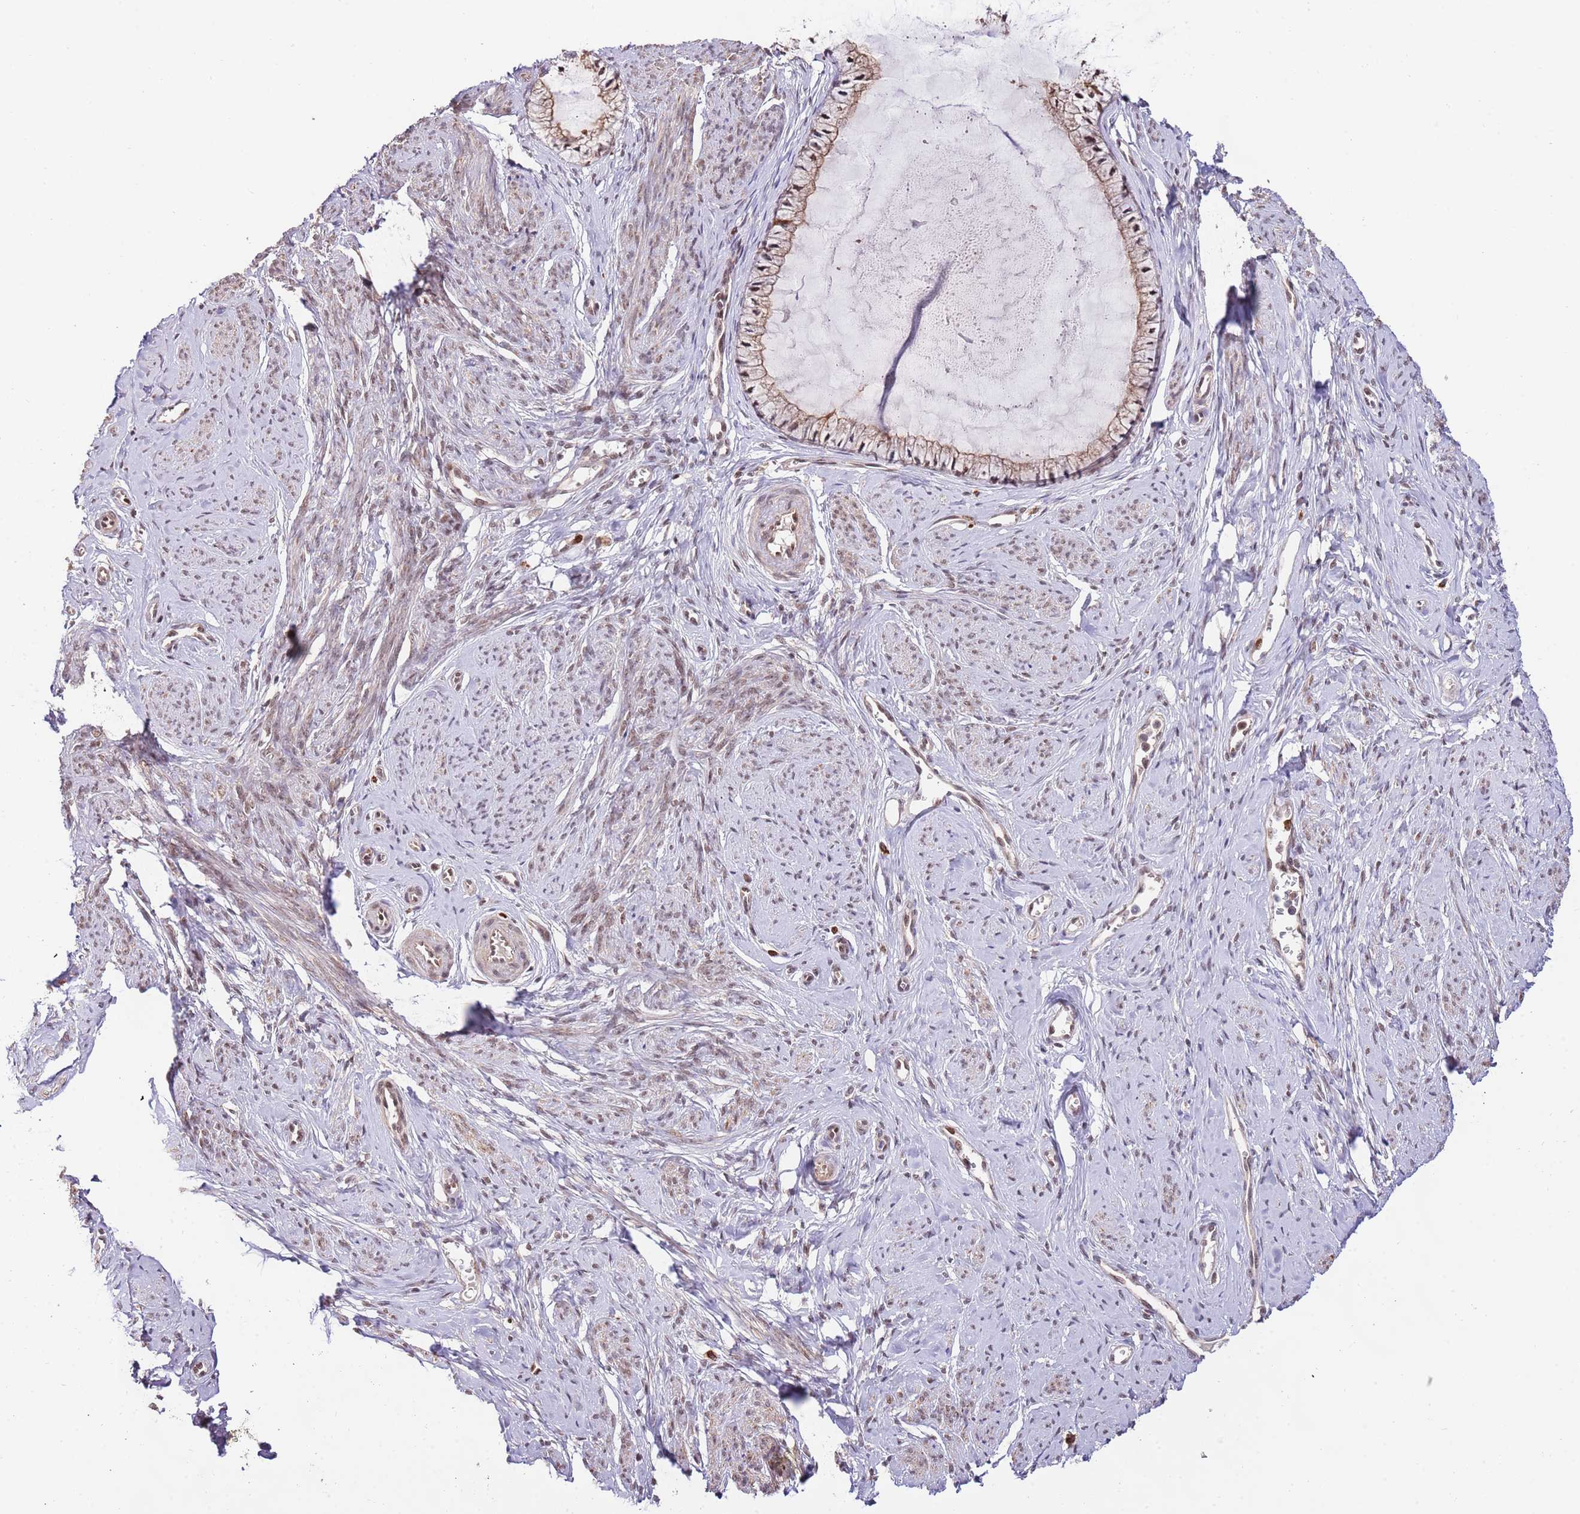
{"staining": {"intensity": "moderate", "quantity": "25%-75%", "location": "cytoplasmic/membranous,nuclear"}, "tissue": "cervix", "cell_type": "Glandular cells", "image_type": "normal", "snomed": [{"axis": "morphology", "description": "Normal tissue, NOS"}, {"axis": "topography", "description": "Cervix"}], "caption": "This photomicrograph exhibits immunohistochemistry (IHC) staining of unremarkable cervix, with medium moderate cytoplasmic/membranous,nuclear staining in approximately 25%-75% of glandular cells.", "gene": "RIF1", "patient": {"sex": "female", "age": 42}}